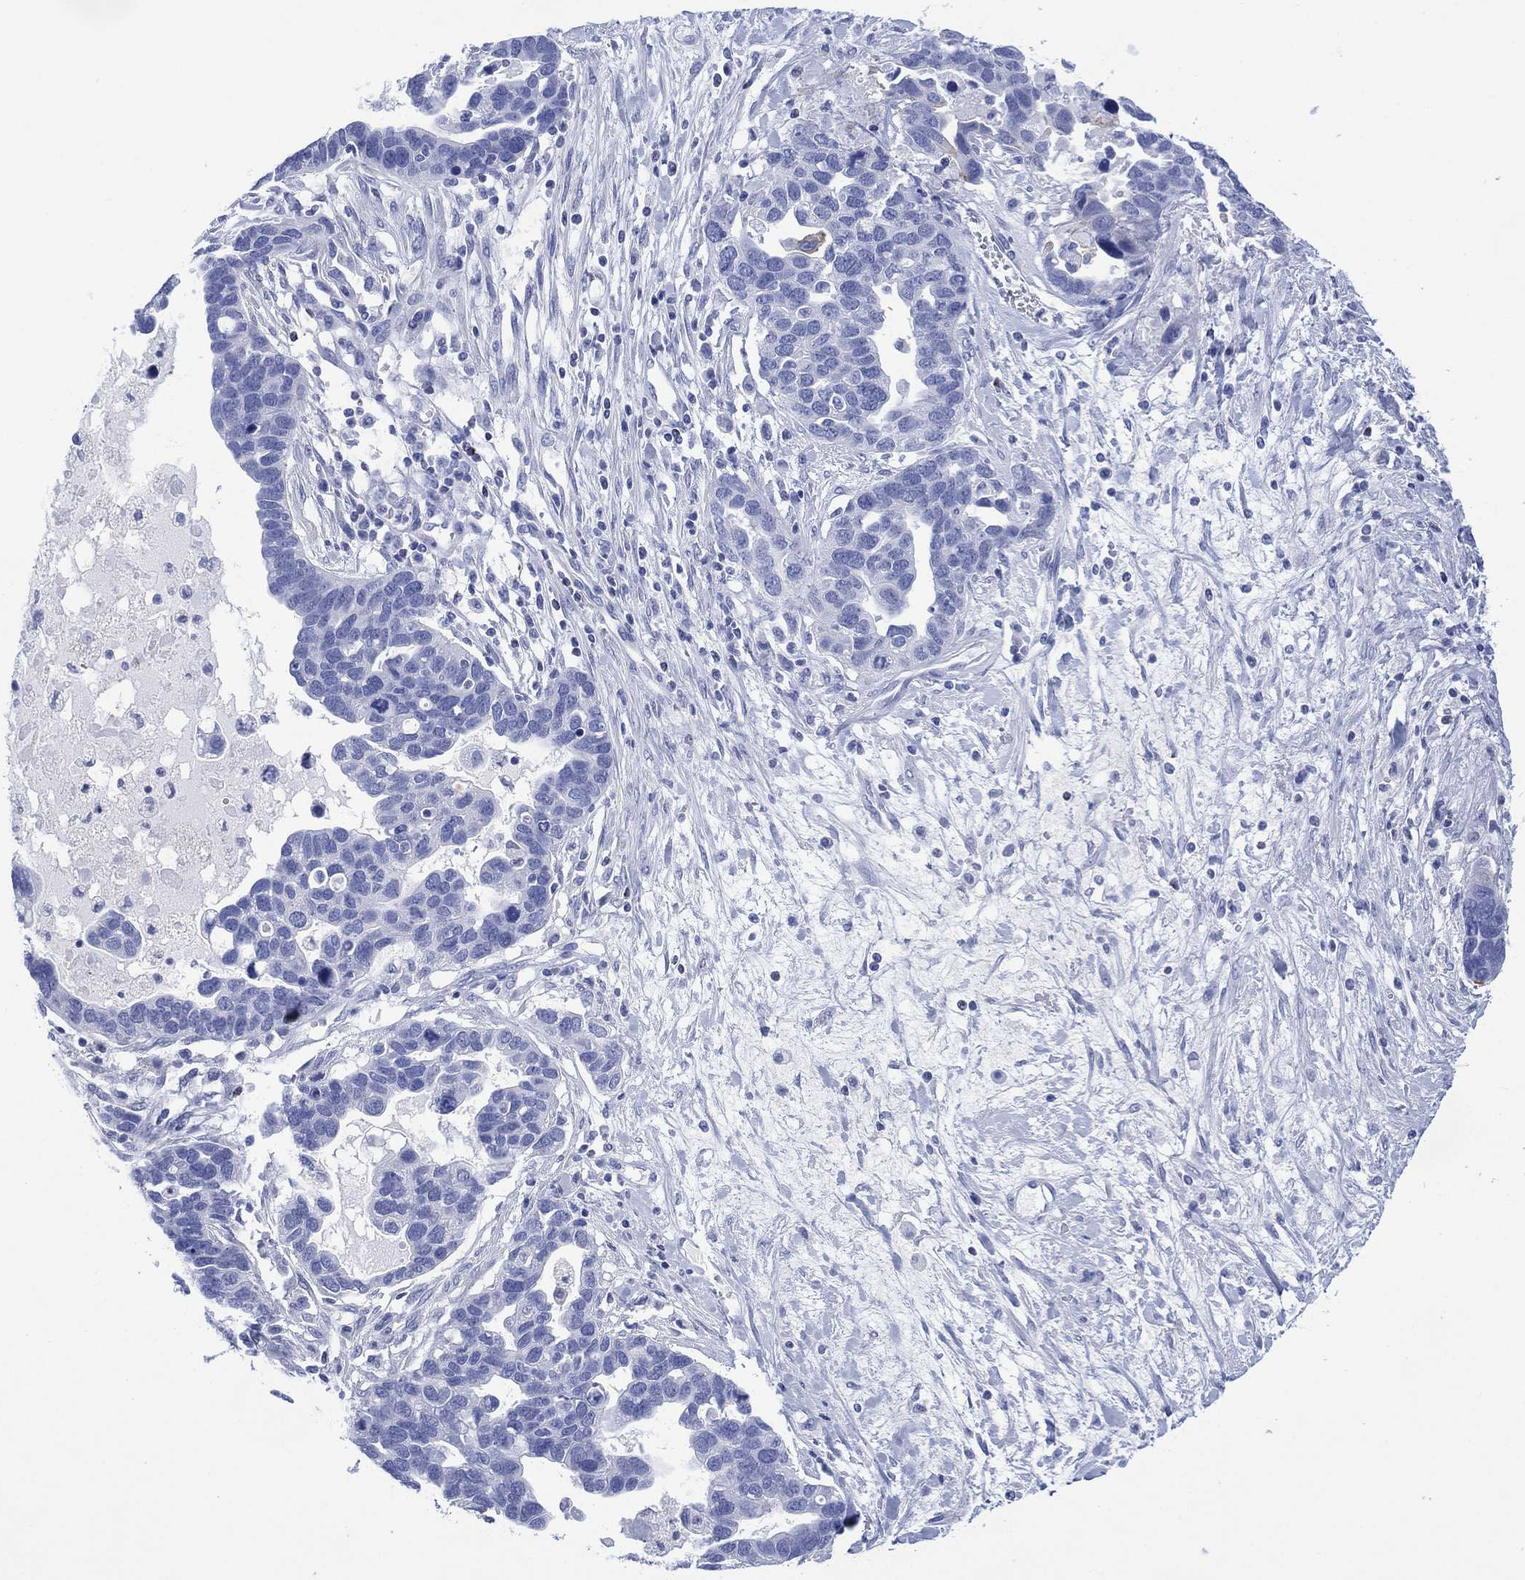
{"staining": {"intensity": "negative", "quantity": "none", "location": "none"}, "tissue": "ovarian cancer", "cell_type": "Tumor cells", "image_type": "cancer", "snomed": [{"axis": "morphology", "description": "Cystadenocarcinoma, serous, NOS"}, {"axis": "topography", "description": "Ovary"}], "caption": "This is an immunohistochemistry micrograph of ovarian cancer. There is no positivity in tumor cells.", "gene": "DPP4", "patient": {"sex": "female", "age": 54}}